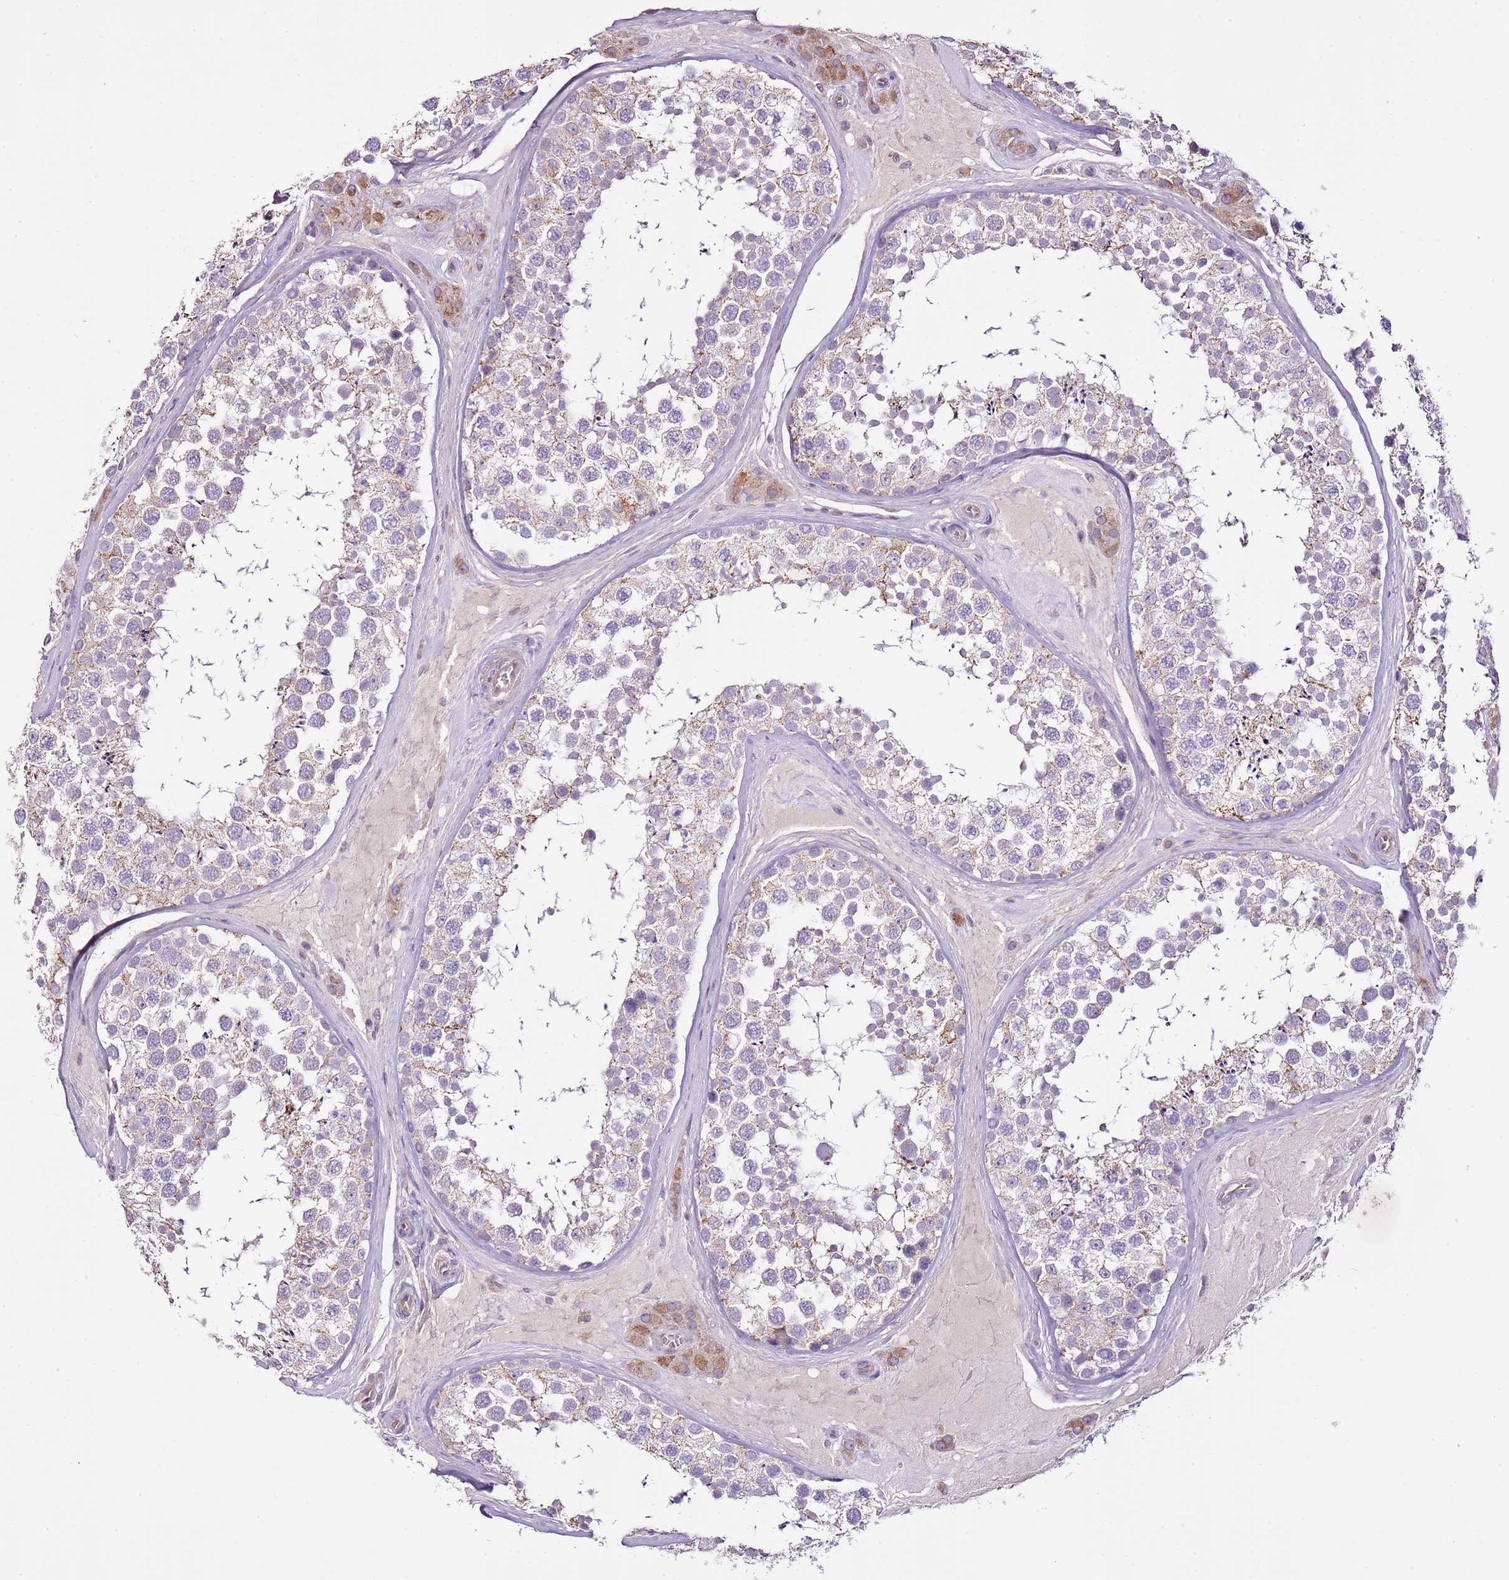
{"staining": {"intensity": "weak", "quantity": "<25%", "location": "cytoplasmic/membranous"}, "tissue": "testis", "cell_type": "Cells in seminiferous ducts", "image_type": "normal", "snomed": [{"axis": "morphology", "description": "Normal tissue, NOS"}, {"axis": "topography", "description": "Testis"}], "caption": "A micrograph of testis stained for a protein reveals no brown staining in cells in seminiferous ducts. Nuclei are stained in blue.", "gene": "CMKLR1", "patient": {"sex": "male", "age": 46}}